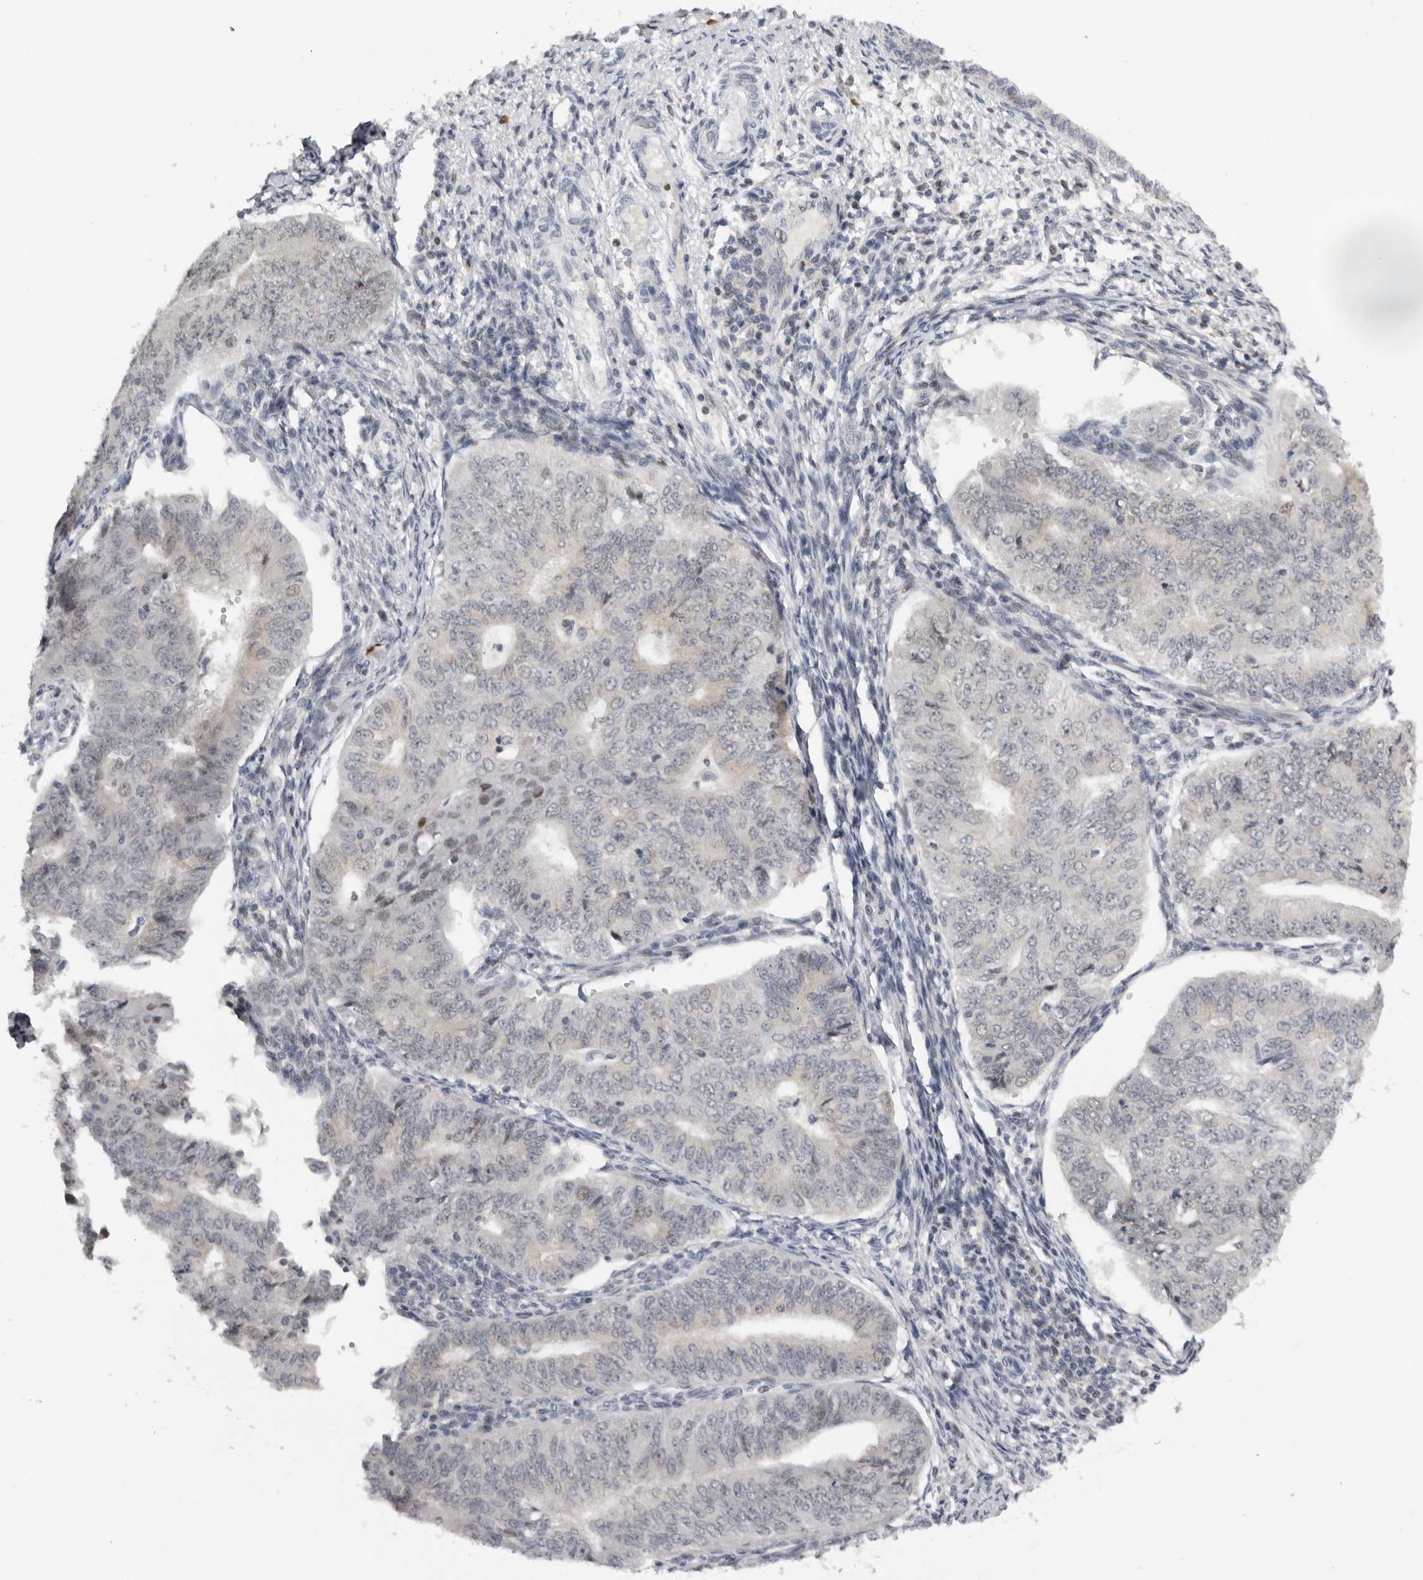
{"staining": {"intensity": "negative", "quantity": "none", "location": "none"}, "tissue": "endometrial cancer", "cell_type": "Tumor cells", "image_type": "cancer", "snomed": [{"axis": "morphology", "description": "Adenocarcinoma, NOS"}, {"axis": "topography", "description": "Endometrium"}], "caption": "Tumor cells are negative for protein expression in human endometrial adenocarcinoma.", "gene": "KIF2B", "patient": {"sex": "female", "age": 32}}